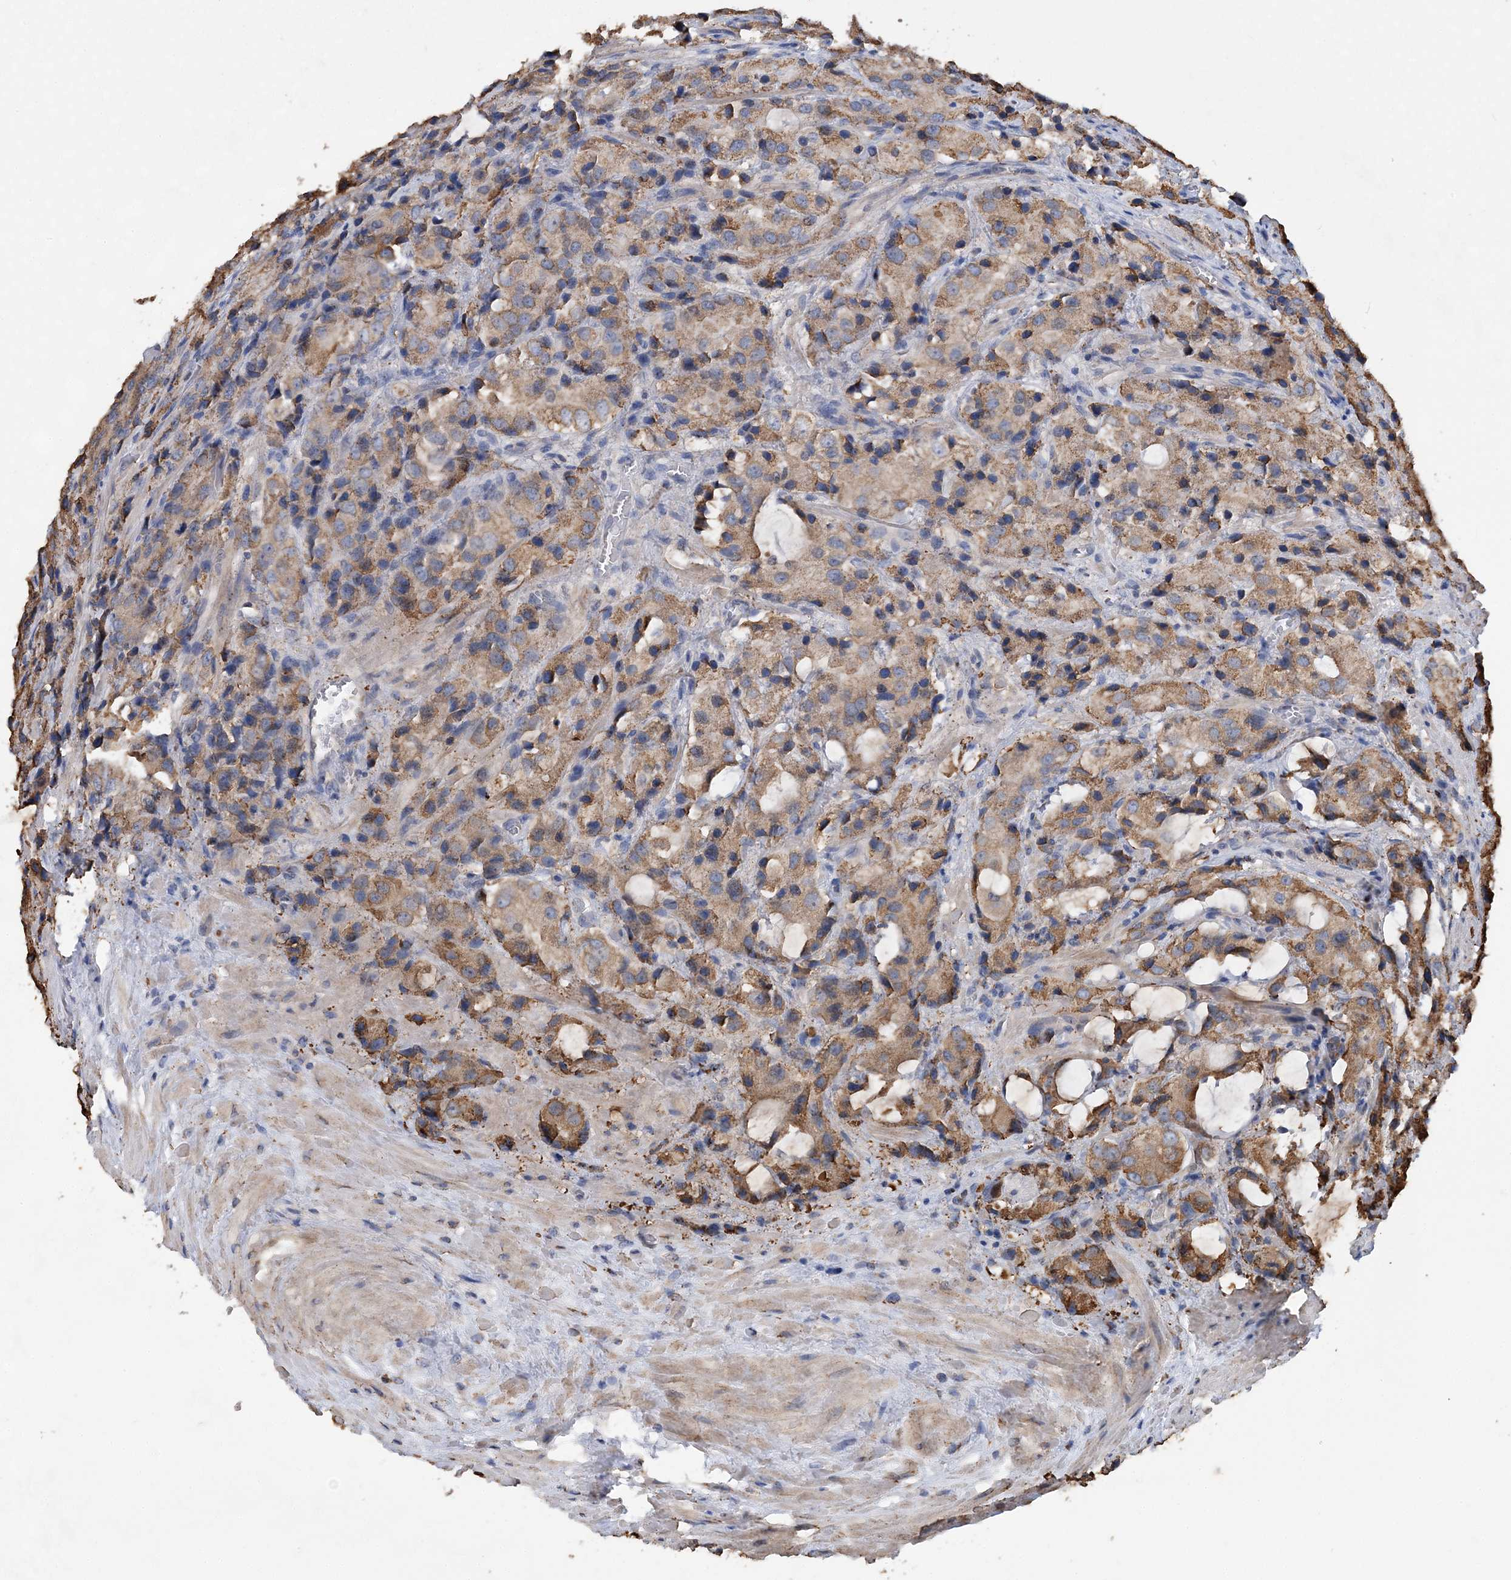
{"staining": {"intensity": "moderate", "quantity": "25%-75%", "location": "cytoplasmic/membranous"}, "tissue": "prostate cancer", "cell_type": "Tumor cells", "image_type": "cancer", "snomed": [{"axis": "morphology", "description": "Adenocarcinoma, High grade"}, {"axis": "topography", "description": "Prostate"}], "caption": "Immunohistochemistry (IHC) of human adenocarcinoma (high-grade) (prostate) demonstrates medium levels of moderate cytoplasmic/membranous positivity in about 25%-75% of tumor cells.", "gene": "WDR12", "patient": {"sex": "male", "age": 70}}